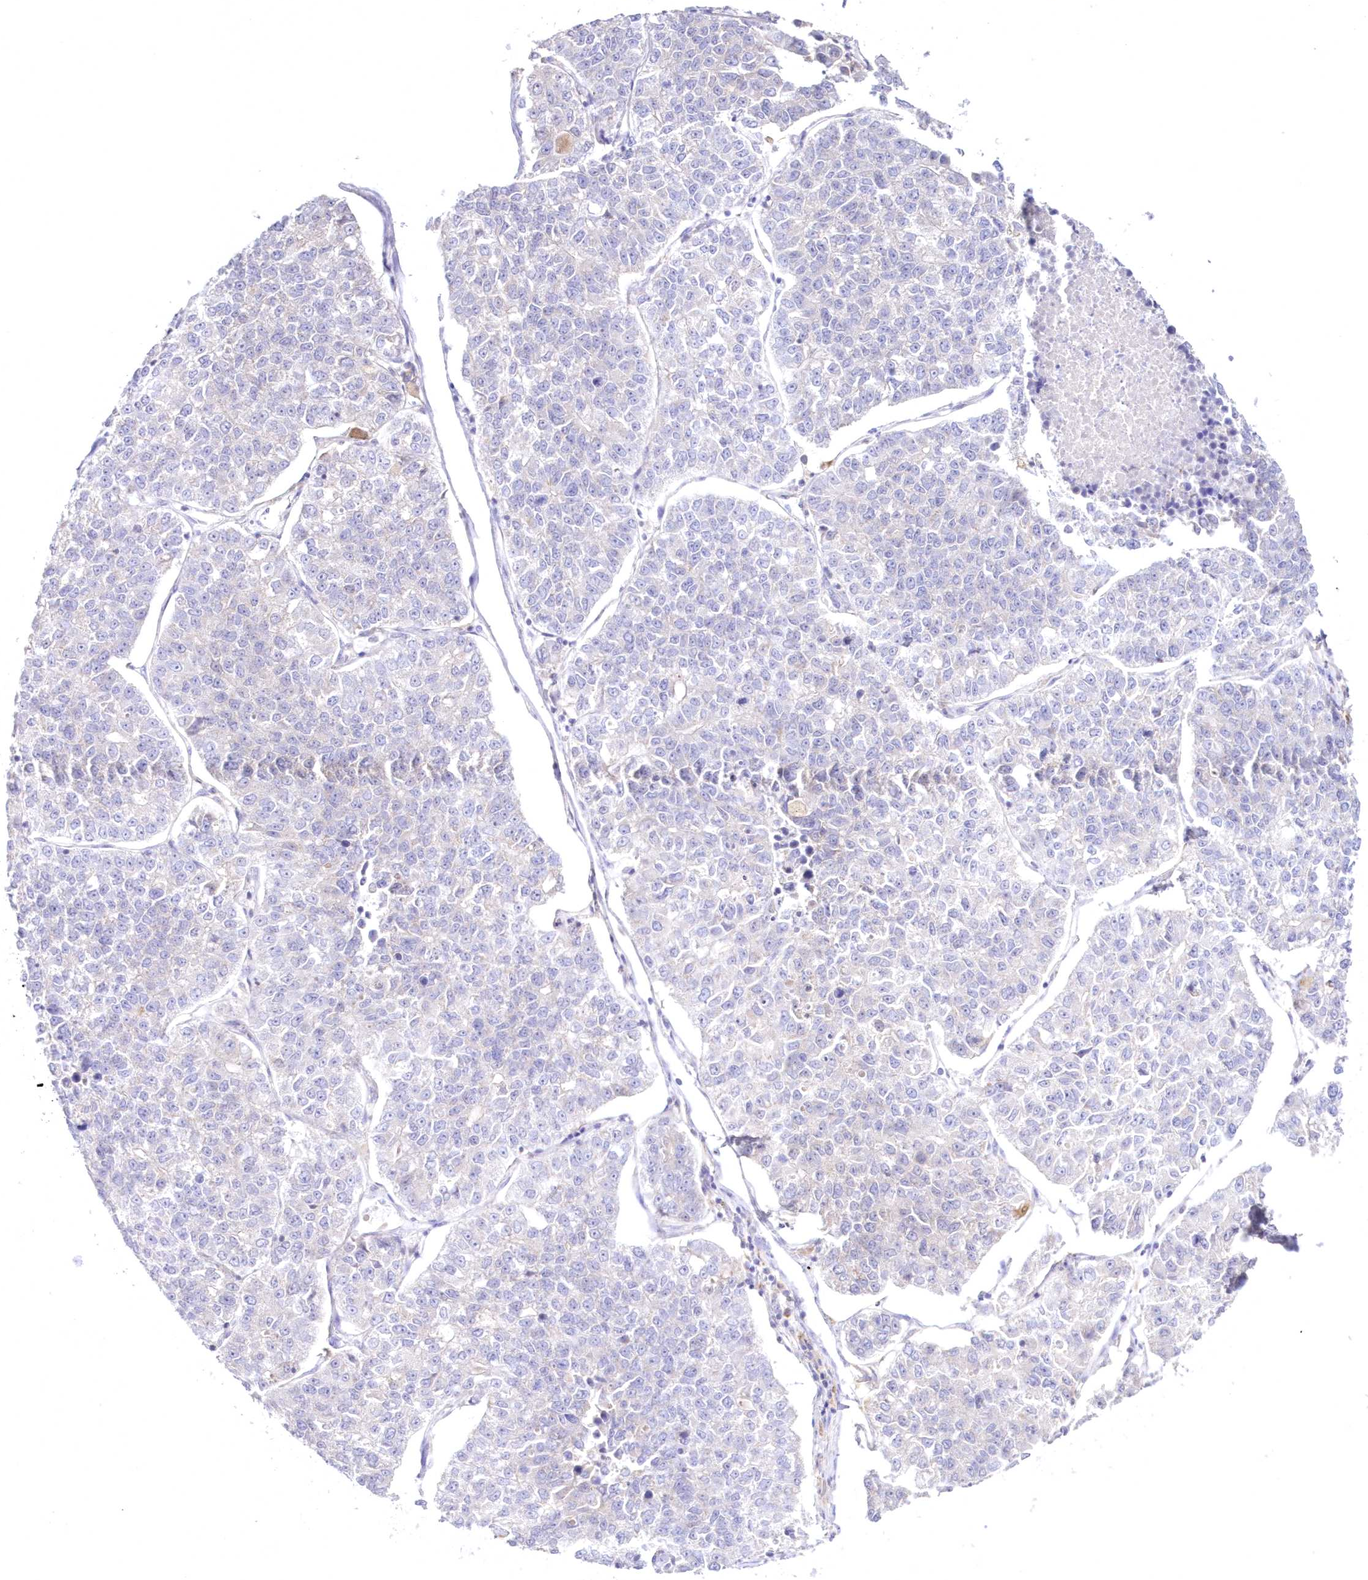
{"staining": {"intensity": "negative", "quantity": "none", "location": "none"}, "tissue": "lung cancer", "cell_type": "Tumor cells", "image_type": "cancer", "snomed": [{"axis": "morphology", "description": "Adenocarcinoma, NOS"}, {"axis": "topography", "description": "Lung"}], "caption": "The IHC histopathology image has no significant expression in tumor cells of adenocarcinoma (lung) tissue.", "gene": "NEU4", "patient": {"sex": "male", "age": 49}}